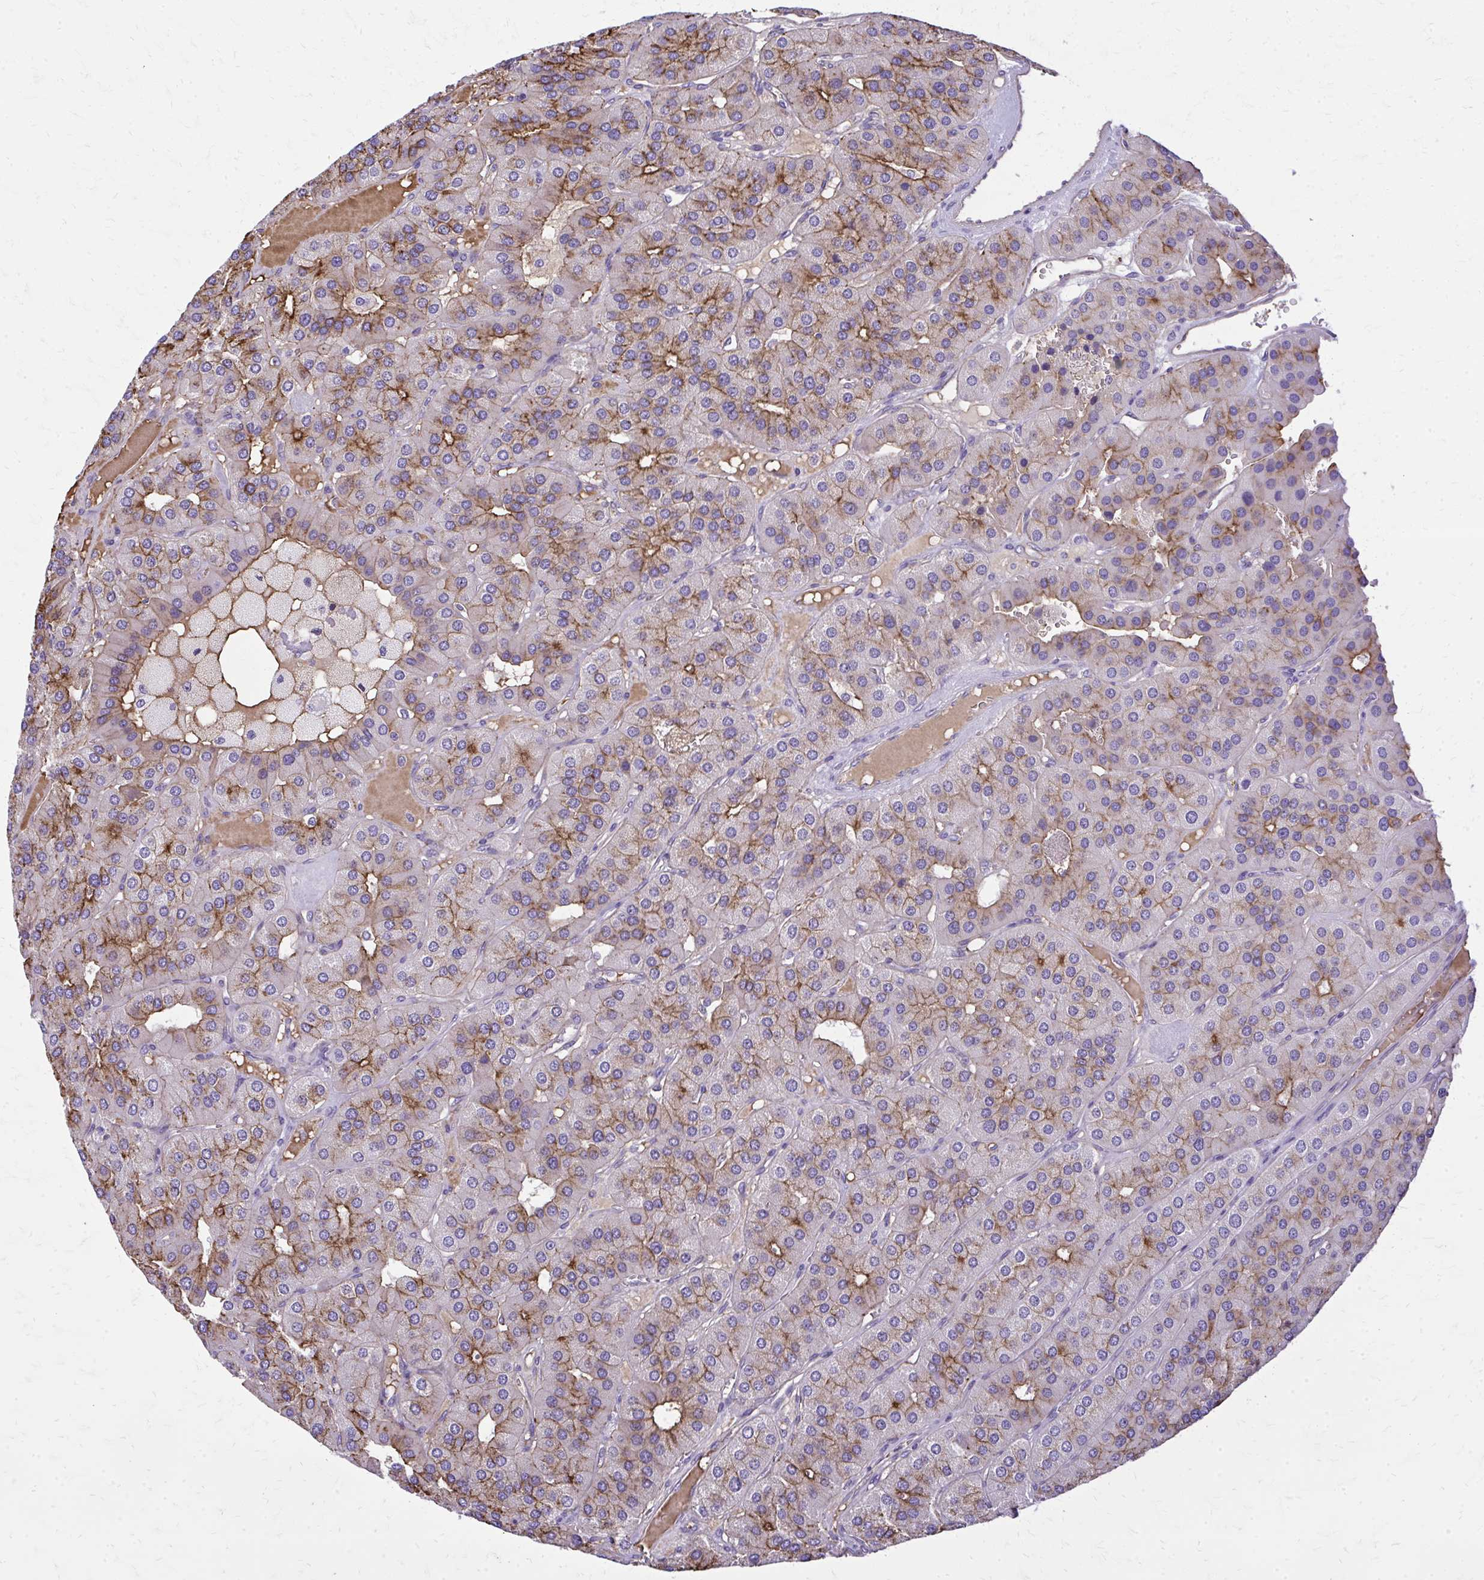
{"staining": {"intensity": "moderate", "quantity": "25%-75%", "location": "cytoplasmic/membranous"}, "tissue": "parathyroid gland", "cell_type": "Glandular cells", "image_type": "normal", "snomed": [{"axis": "morphology", "description": "Normal tissue, NOS"}, {"axis": "morphology", "description": "Adenoma, NOS"}, {"axis": "topography", "description": "Parathyroid gland"}], "caption": "Immunohistochemistry histopathology image of unremarkable parathyroid gland: human parathyroid gland stained using IHC exhibits medium levels of moderate protein expression localized specifically in the cytoplasmic/membranous of glandular cells, appearing as a cytoplasmic/membranous brown color.", "gene": "RUNDC3B", "patient": {"sex": "female", "age": 86}}